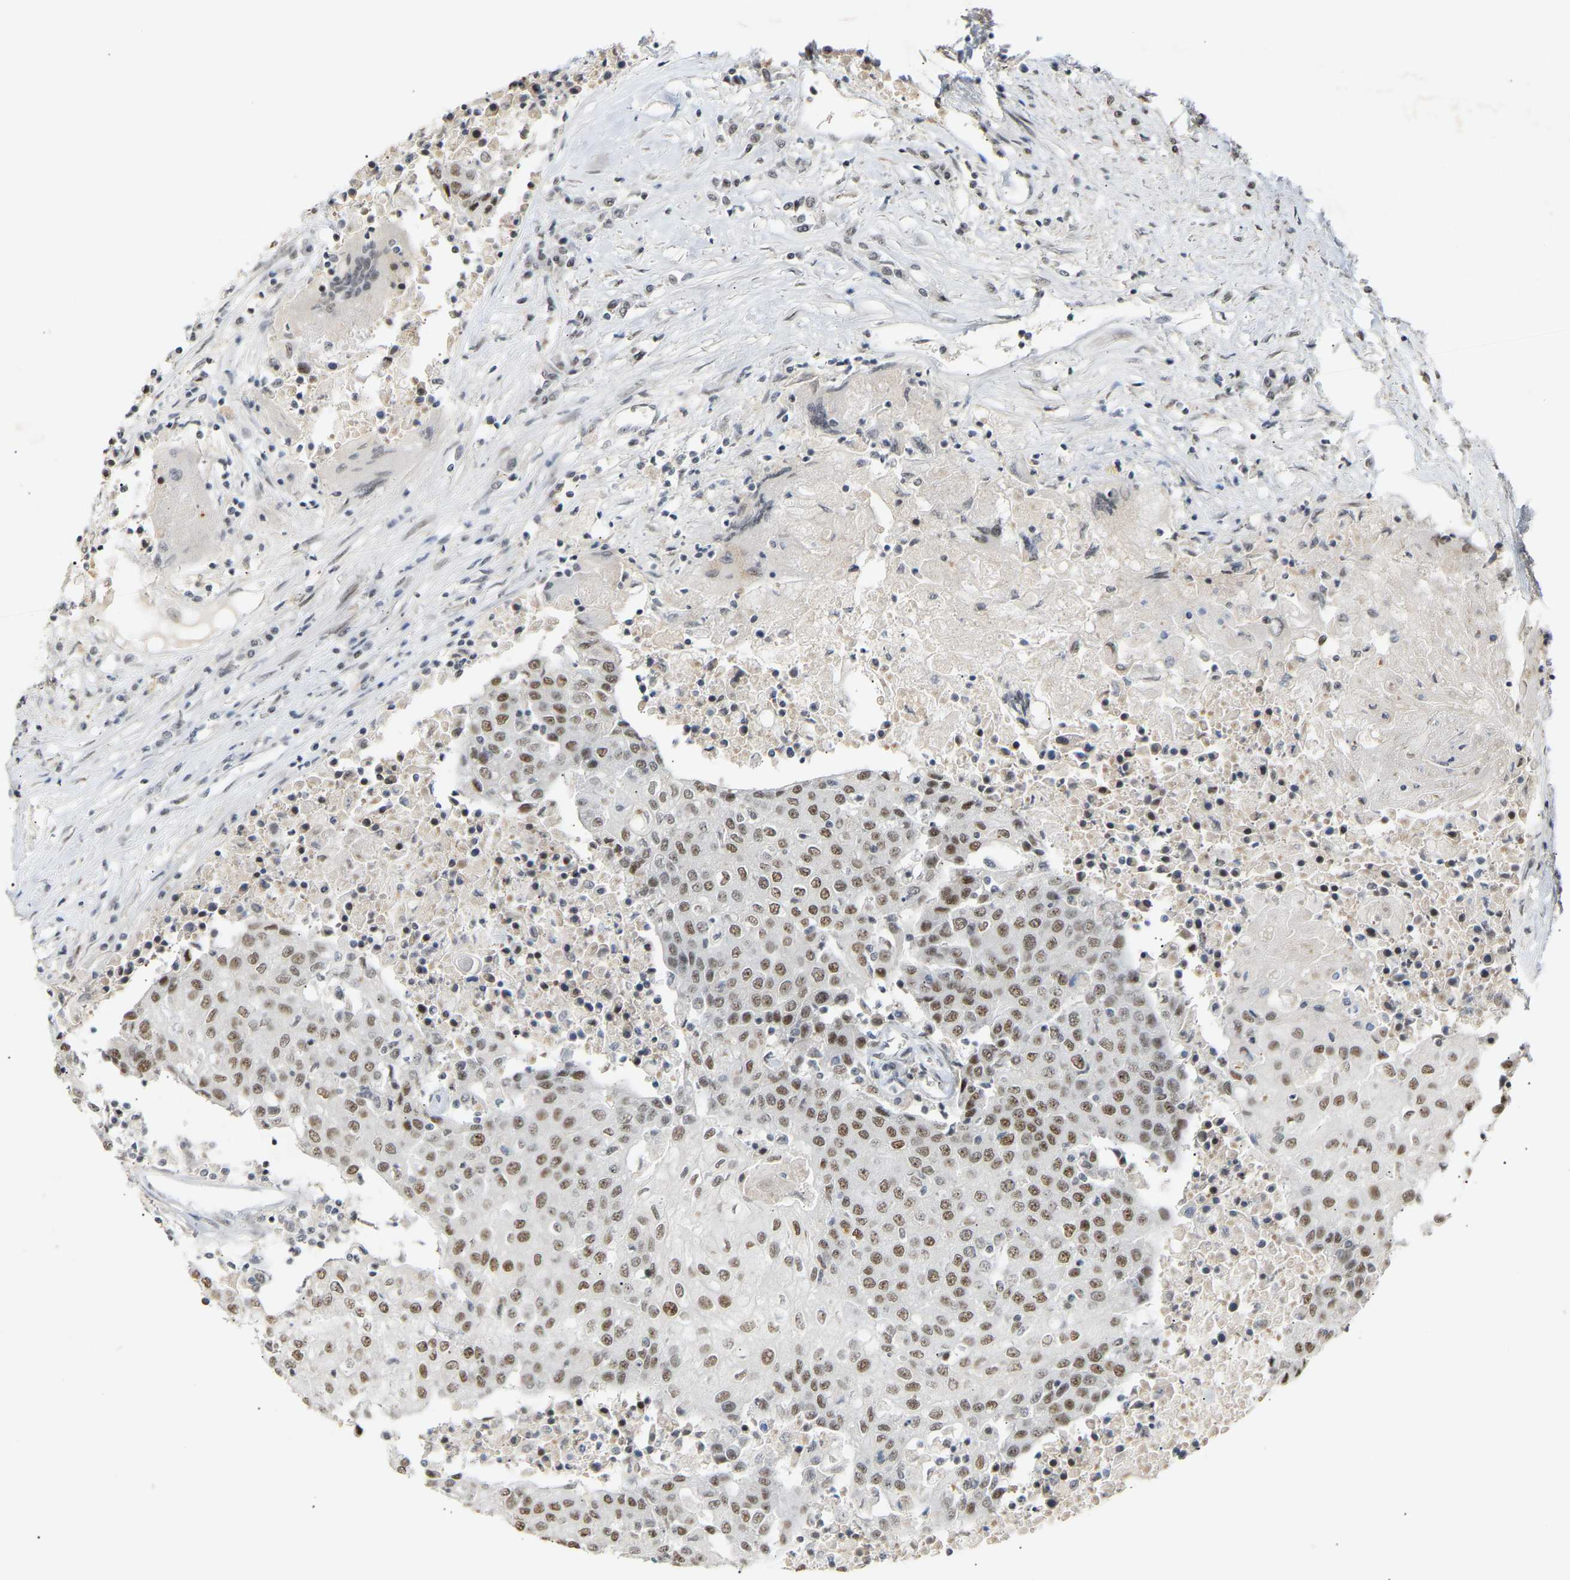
{"staining": {"intensity": "moderate", "quantity": "25%-75%", "location": "nuclear"}, "tissue": "urothelial cancer", "cell_type": "Tumor cells", "image_type": "cancer", "snomed": [{"axis": "morphology", "description": "Urothelial carcinoma, High grade"}, {"axis": "topography", "description": "Urinary bladder"}], "caption": "A histopathology image of urothelial cancer stained for a protein exhibits moderate nuclear brown staining in tumor cells.", "gene": "NELFB", "patient": {"sex": "female", "age": 85}}